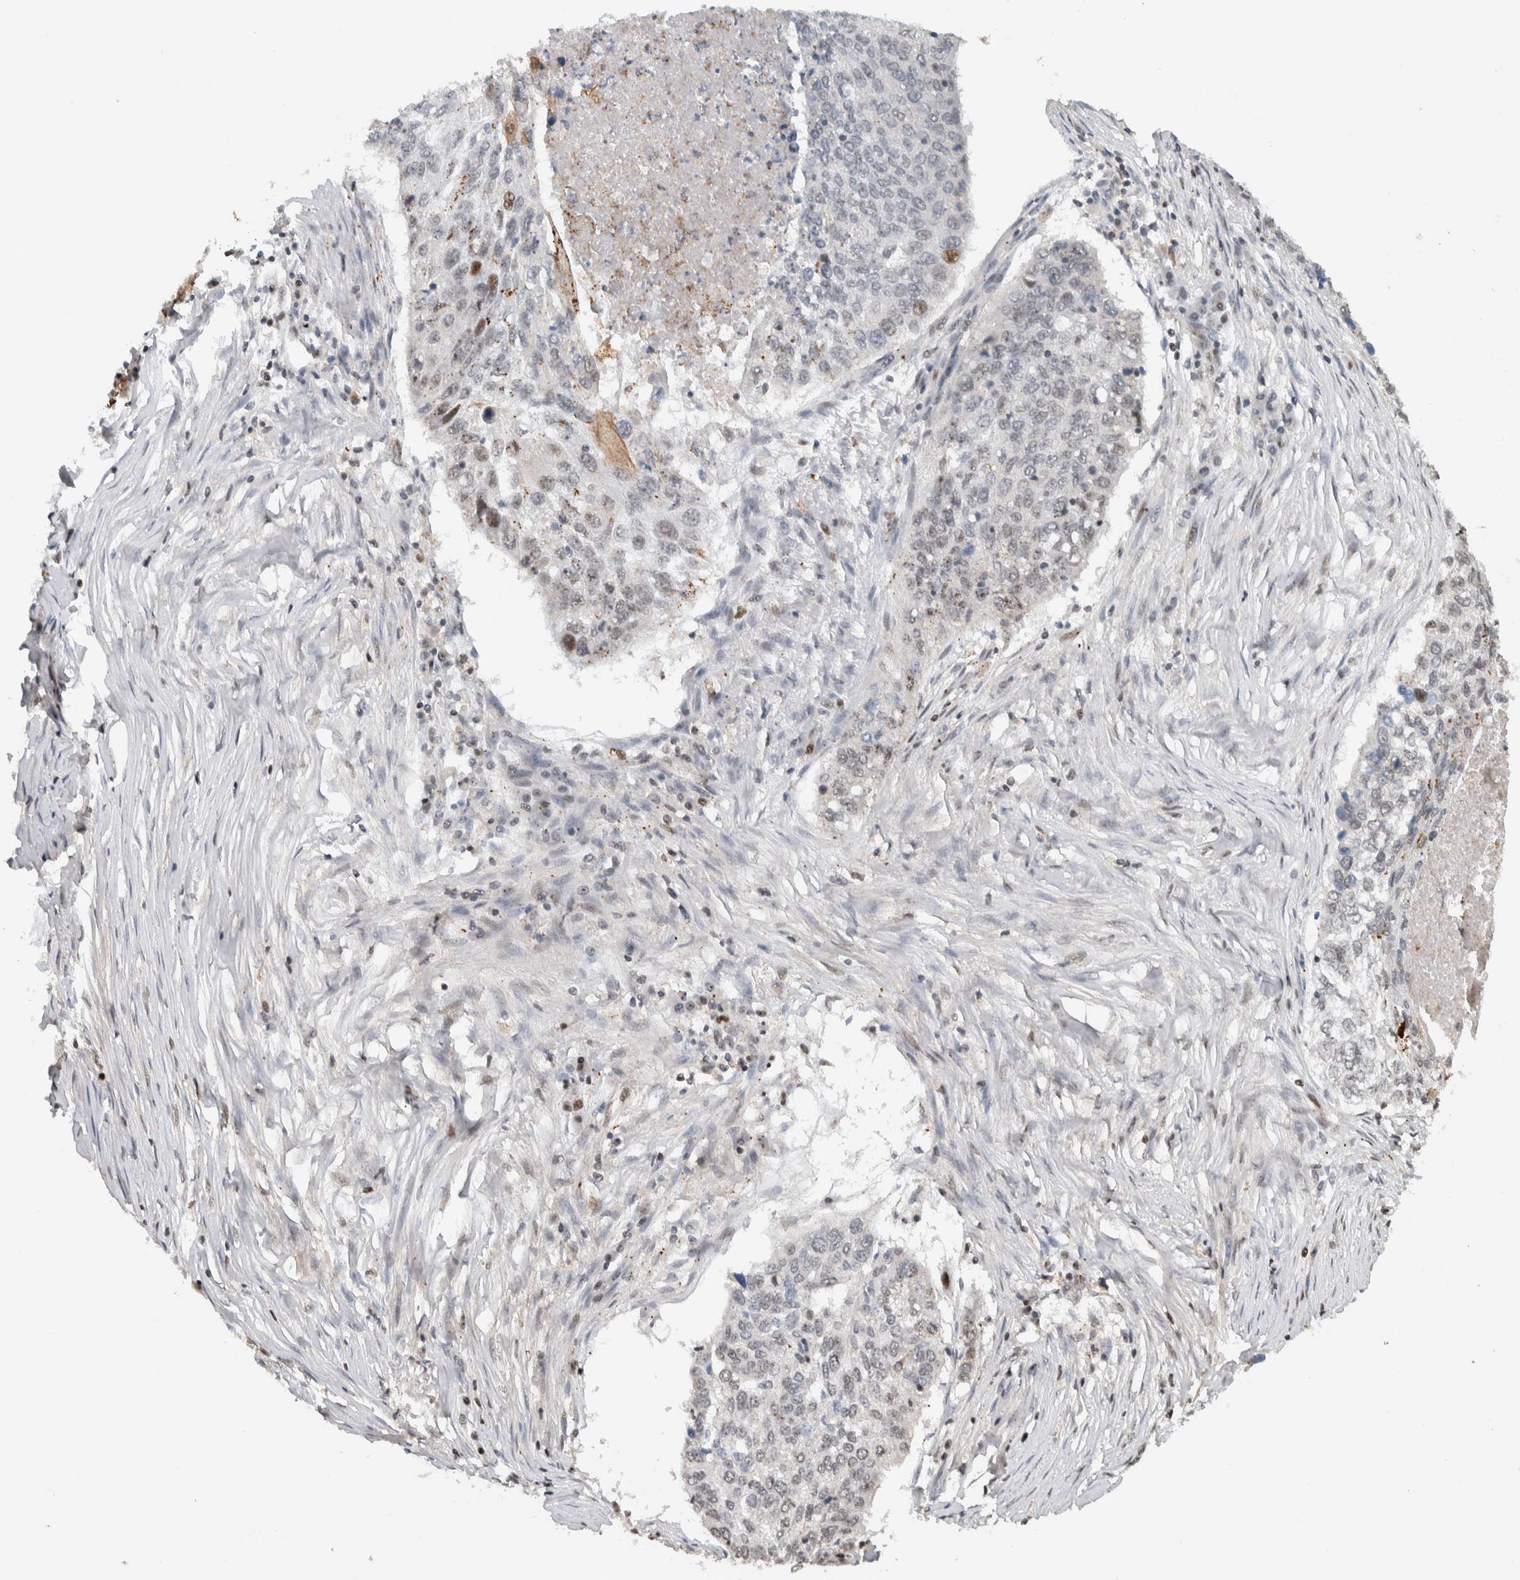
{"staining": {"intensity": "negative", "quantity": "none", "location": "none"}, "tissue": "lung cancer", "cell_type": "Tumor cells", "image_type": "cancer", "snomed": [{"axis": "morphology", "description": "Squamous cell carcinoma, NOS"}, {"axis": "topography", "description": "Lung"}], "caption": "Immunohistochemical staining of lung cancer (squamous cell carcinoma) exhibits no significant expression in tumor cells.", "gene": "ZNF521", "patient": {"sex": "female", "age": 63}}